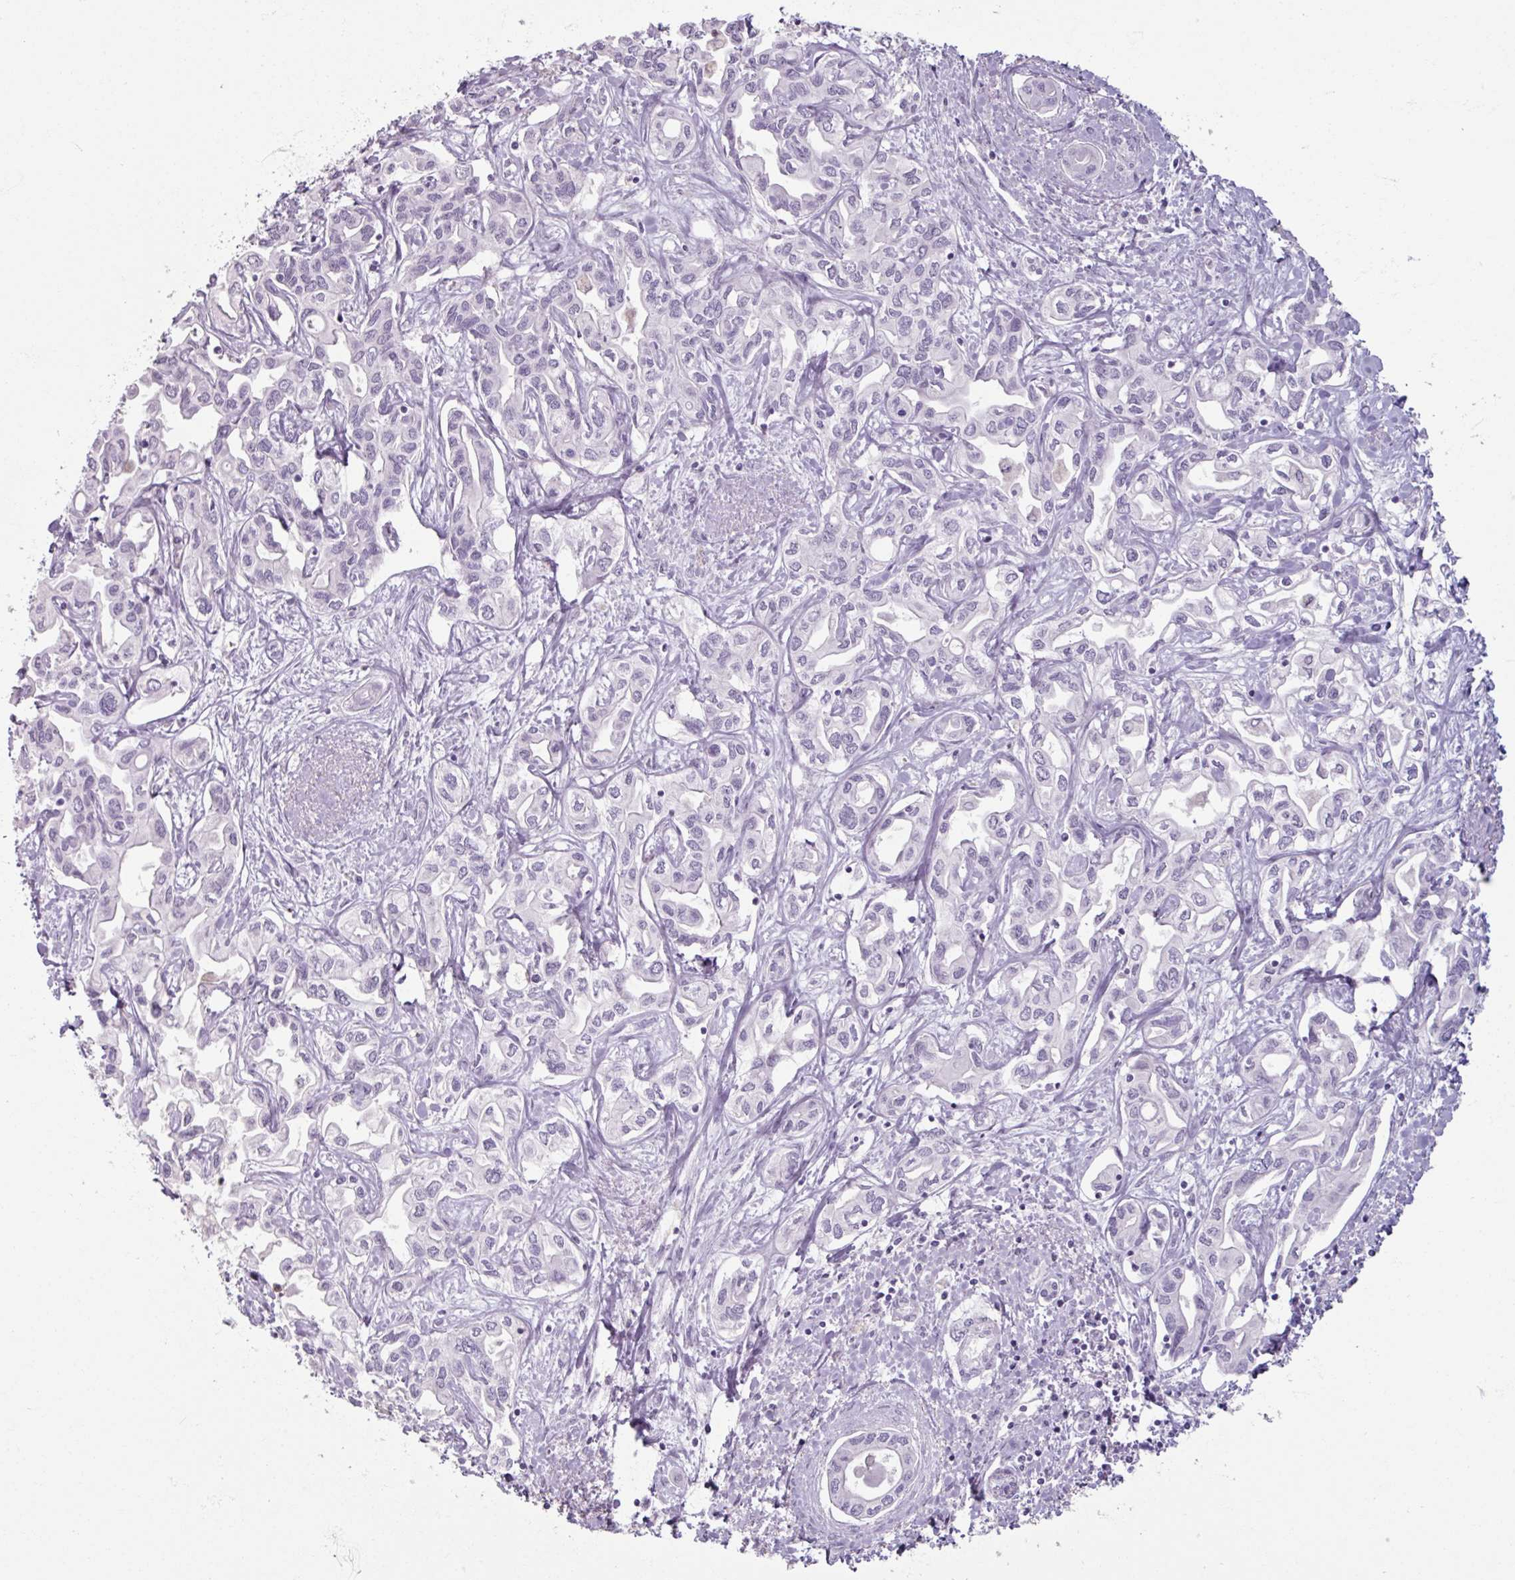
{"staining": {"intensity": "negative", "quantity": "none", "location": "none"}, "tissue": "liver cancer", "cell_type": "Tumor cells", "image_type": "cancer", "snomed": [{"axis": "morphology", "description": "Cholangiocarcinoma"}, {"axis": "topography", "description": "Liver"}], "caption": "Human liver cholangiocarcinoma stained for a protein using immunohistochemistry (IHC) exhibits no staining in tumor cells.", "gene": "ARG1", "patient": {"sex": "female", "age": 64}}